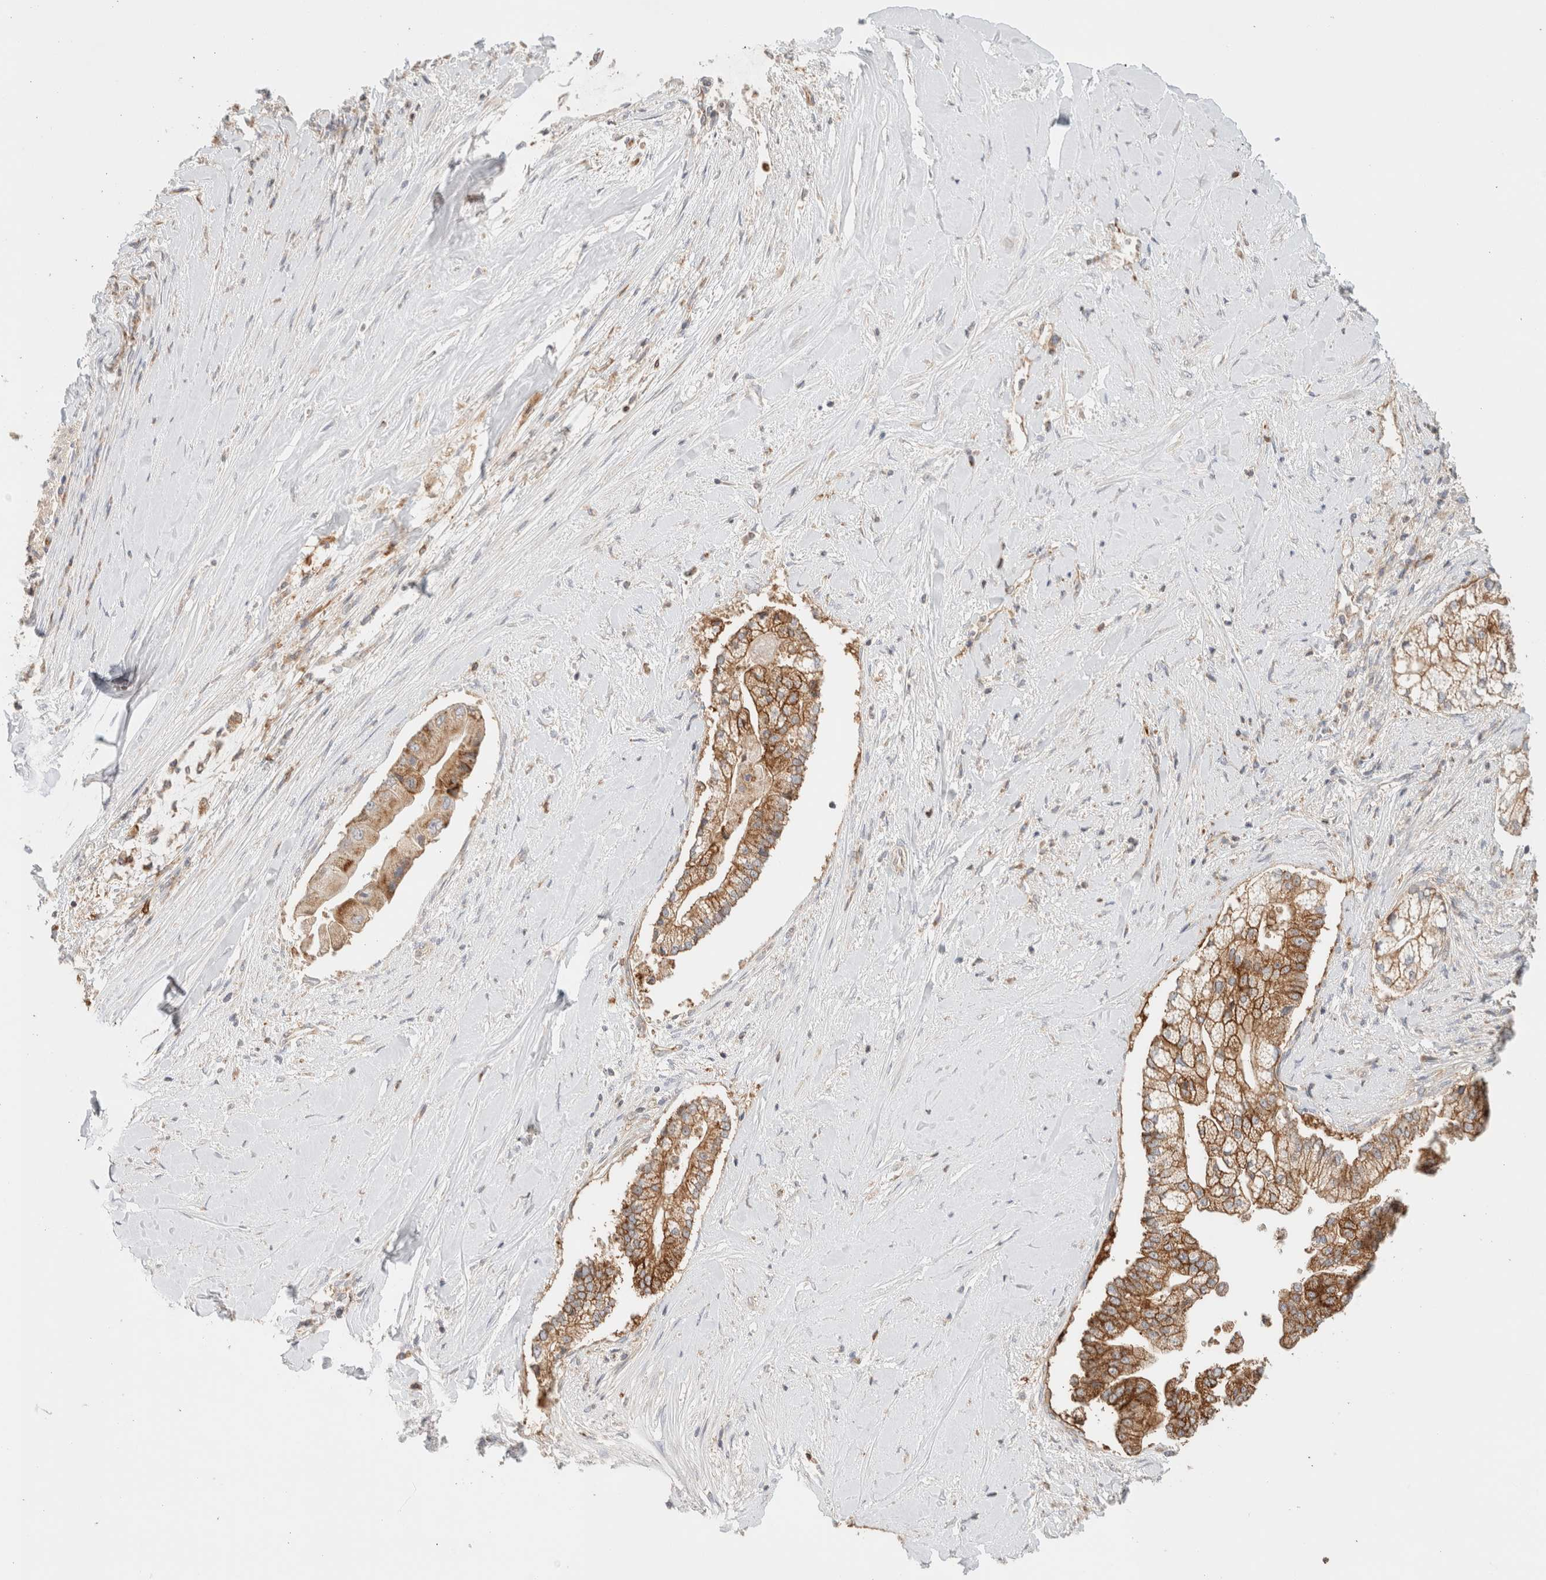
{"staining": {"intensity": "strong", "quantity": ">75%", "location": "cytoplasmic/membranous"}, "tissue": "liver cancer", "cell_type": "Tumor cells", "image_type": "cancer", "snomed": [{"axis": "morphology", "description": "Cholangiocarcinoma"}, {"axis": "topography", "description": "Liver"}], "caption": "This is an image of immunohistochemistry staining of liver cholangiocarcinoma, which shows strong staining in the cytoplasmic/membranous of tumor cells.", "gene": "MRM3", "patient": {"sex": "male", "age": 50}}